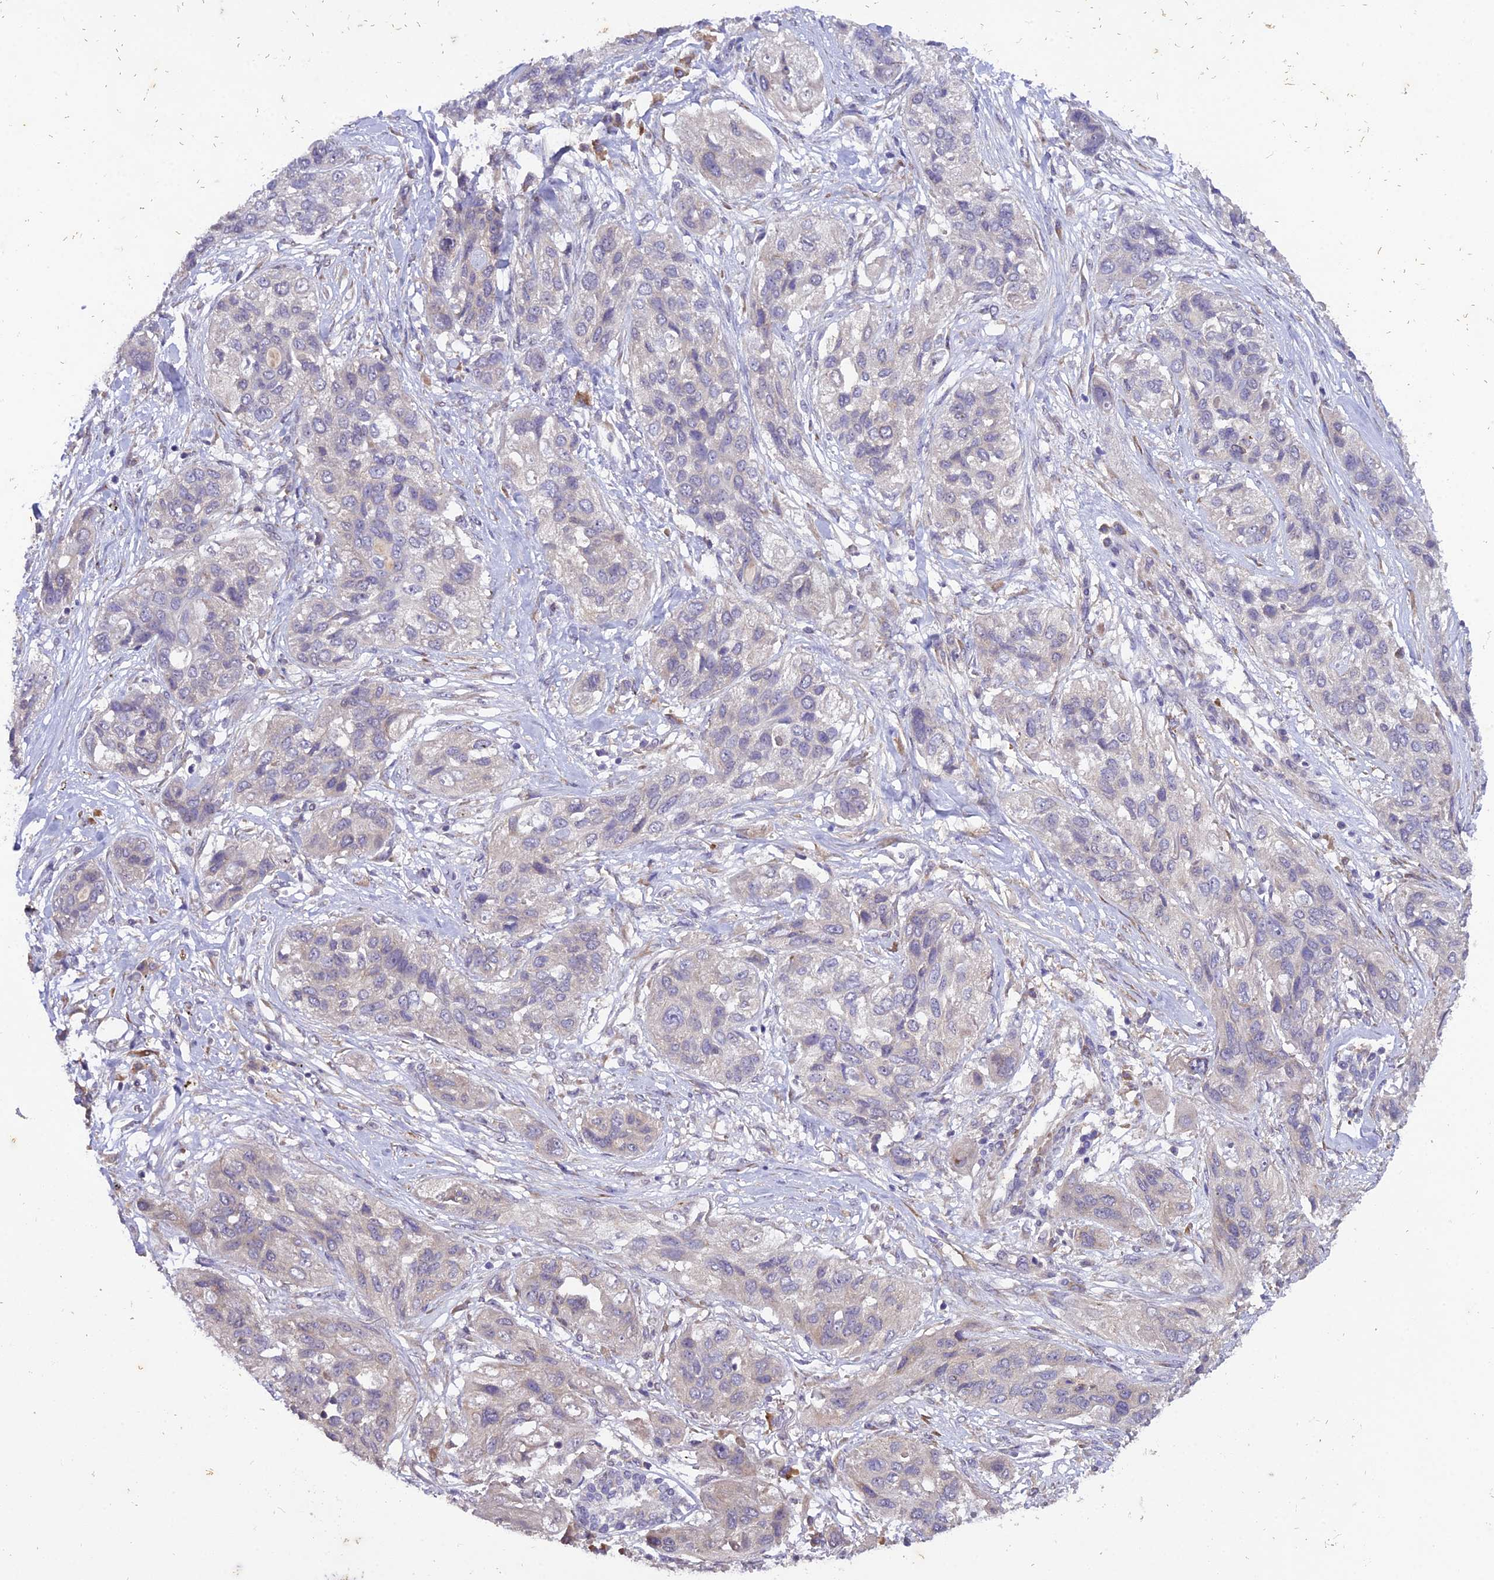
{"staining": {"intensity": "negative", "quantity": "none", "location": "none"}, "tissue": "lung cancer", "cell_type": "Tumor cells", "image_type": "cancer", "snomed": [{"axis": "morphology", "description": "Squamous cell carcinoma, NOS"}, {"axis": "topography", "description": "Lung"}], "caption": "Squamous cell carcinoma (lung) stained for a protein using immunohistochemistry (IHC) reveals no positivity tumor cells.", "gene": "CENPL", "patient": {"sex": "female", "age": 70}}